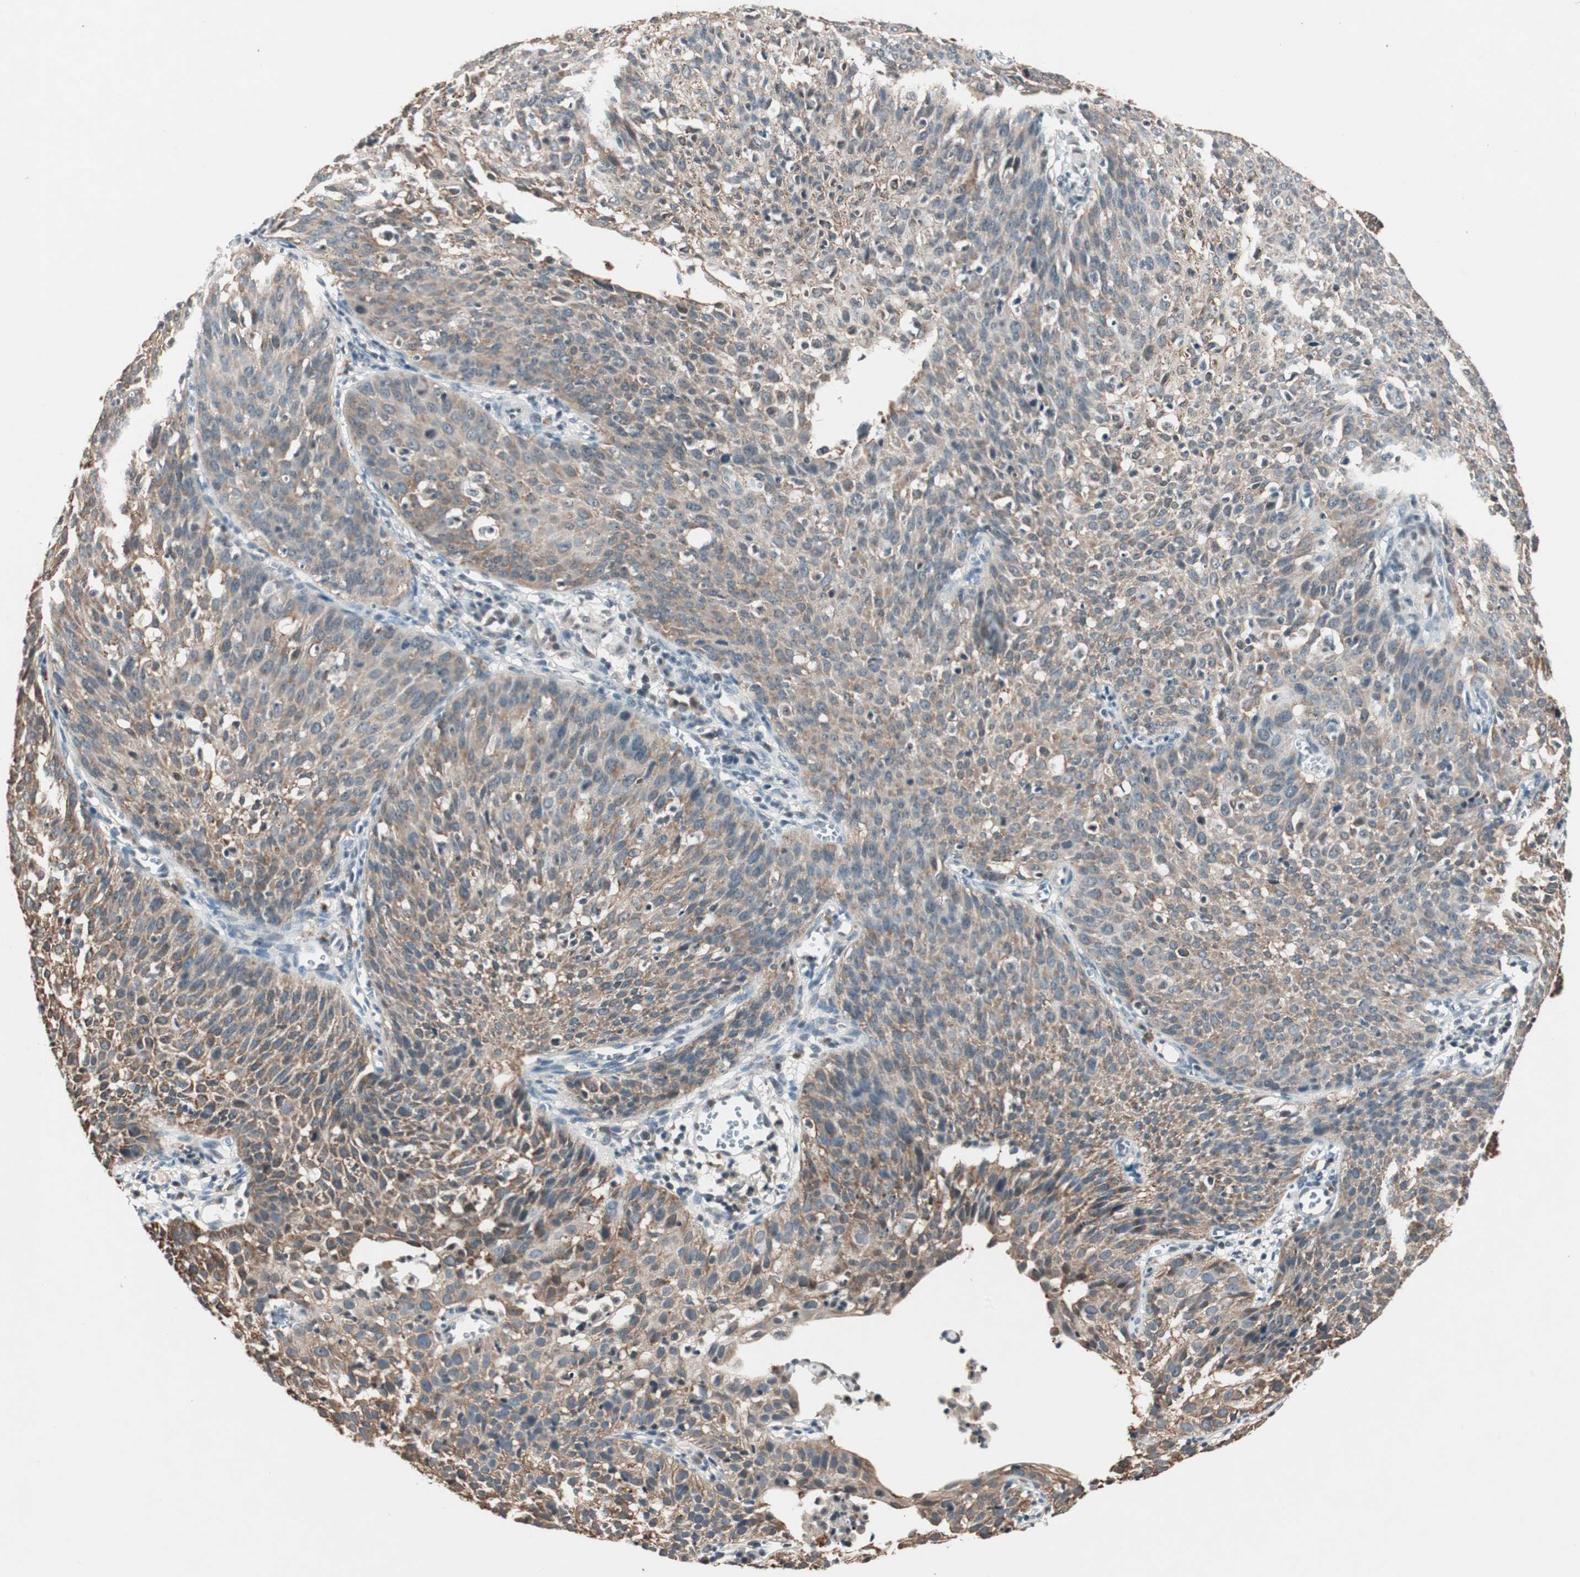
{"staining": {"intensity": "moderate", "quantity": ">75%", "location": "cytoplasmic/membranous"}, "tissue": "cervical cancer", "cell_type": "Tumor cells", "image_type": "cancer", "snomed": [{"axis": "morphology", "description": "Squamous cell carcinoma, NOS"}, {"axis": "topography", "description": "Cervix"}], "caption": "IHC (DAB (3,3'-diaminobenzidine)) staining of human squamous cell carcinoma (cervical) exhibits moderate cytoplasmic/membranous protein positivity in about >75% of tumor cells. Immunohistochemistry stains the protein in brown and the nuclei are stained blue.", "gene": "NFRKB", "patient": {"sex": "female", "age": 38}}